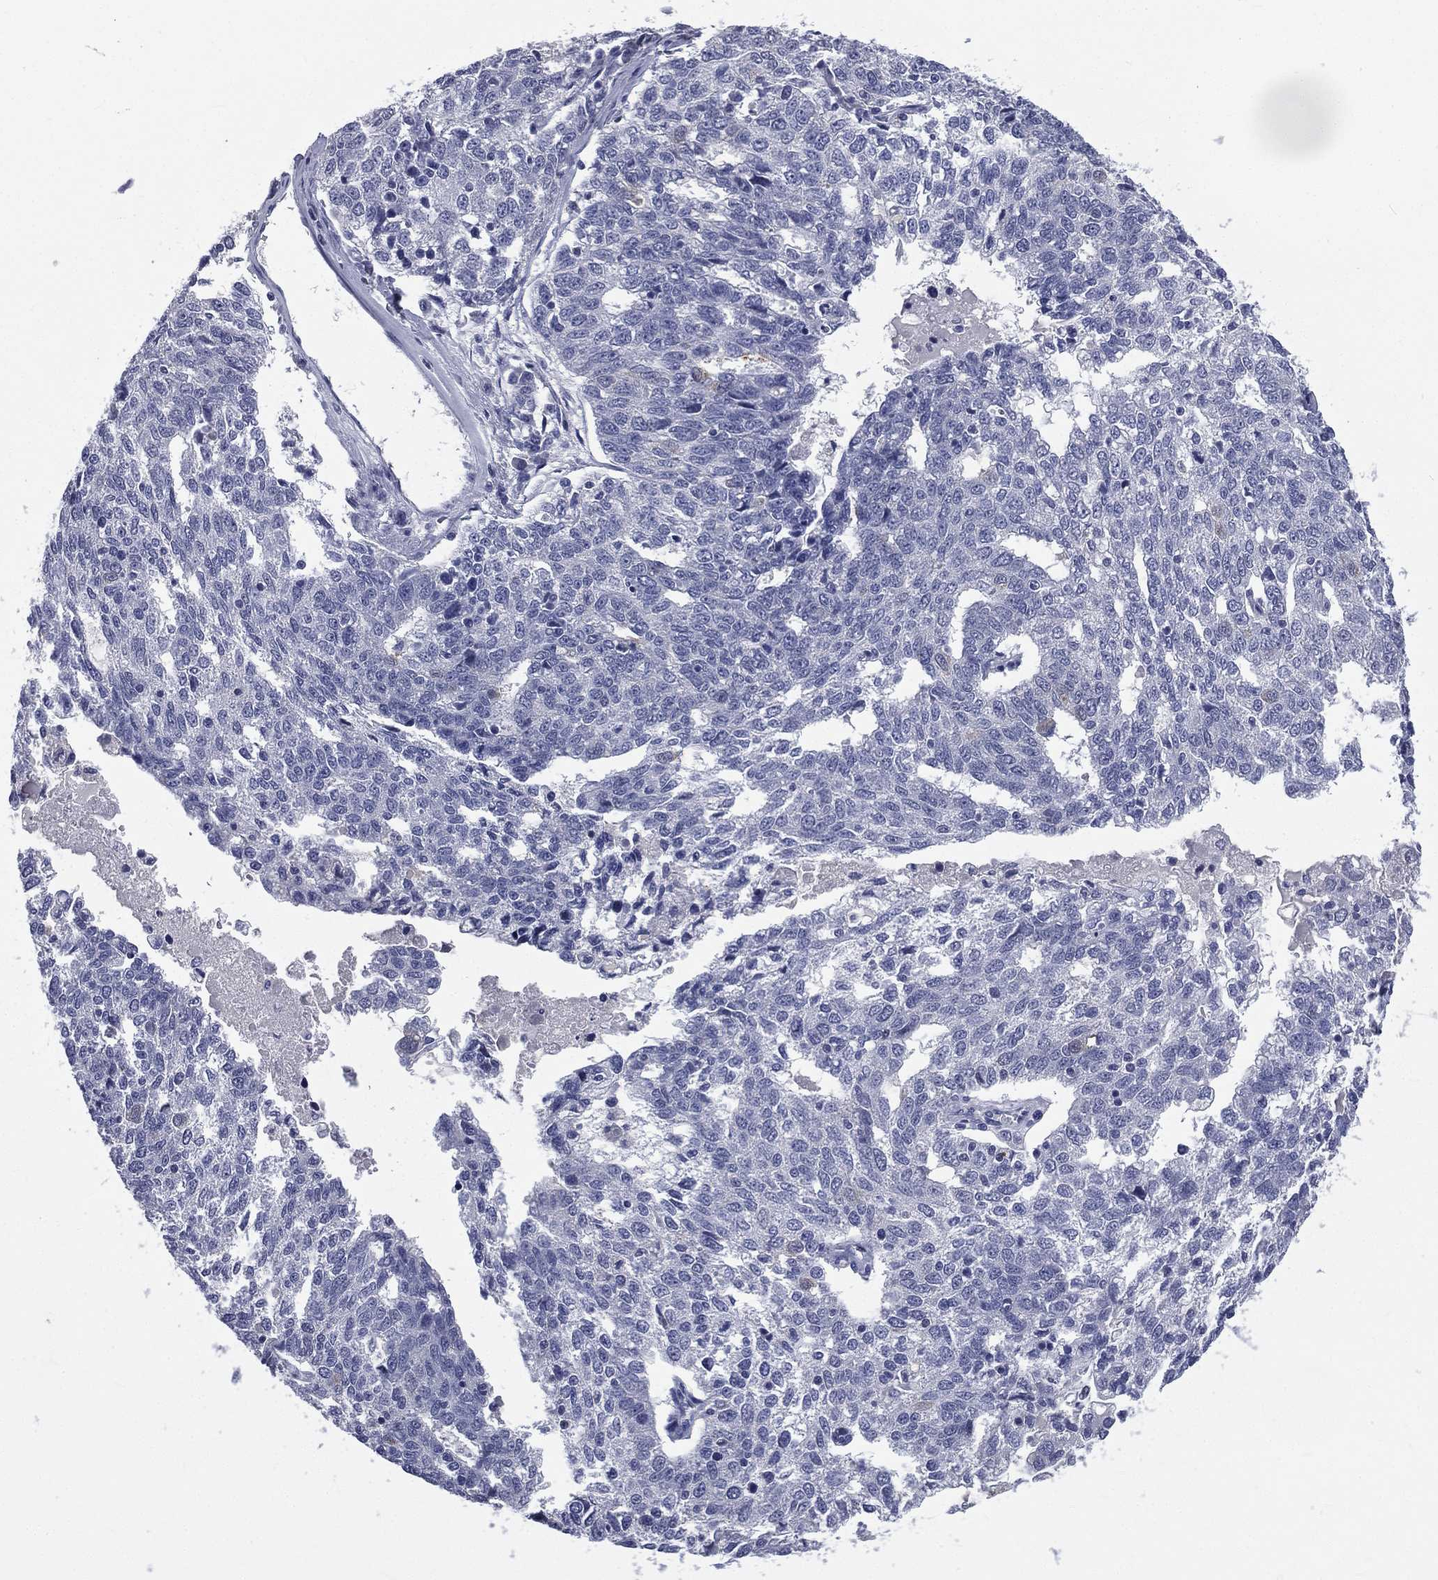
{"staining": {"intensity": "negative", "quantity": "none", "location": "none"}, "tissue": "ovarian cancer", "cell_type": "Tumor cells", "image_type": "cancer", "snomed": [{"axis": "morphology", "description": "Cystadenocarcinoma, serous, NOS"}, {"axis": "topography", "description": "Ovary"}], "caption": "Immunohistochemistry (IHC) histopathology image of ovarian cancer stained for a protein (brown), which displays no staining in tumor cells.", "gene": "IFT27", "patient": {"sex": "female", "age": 71}}